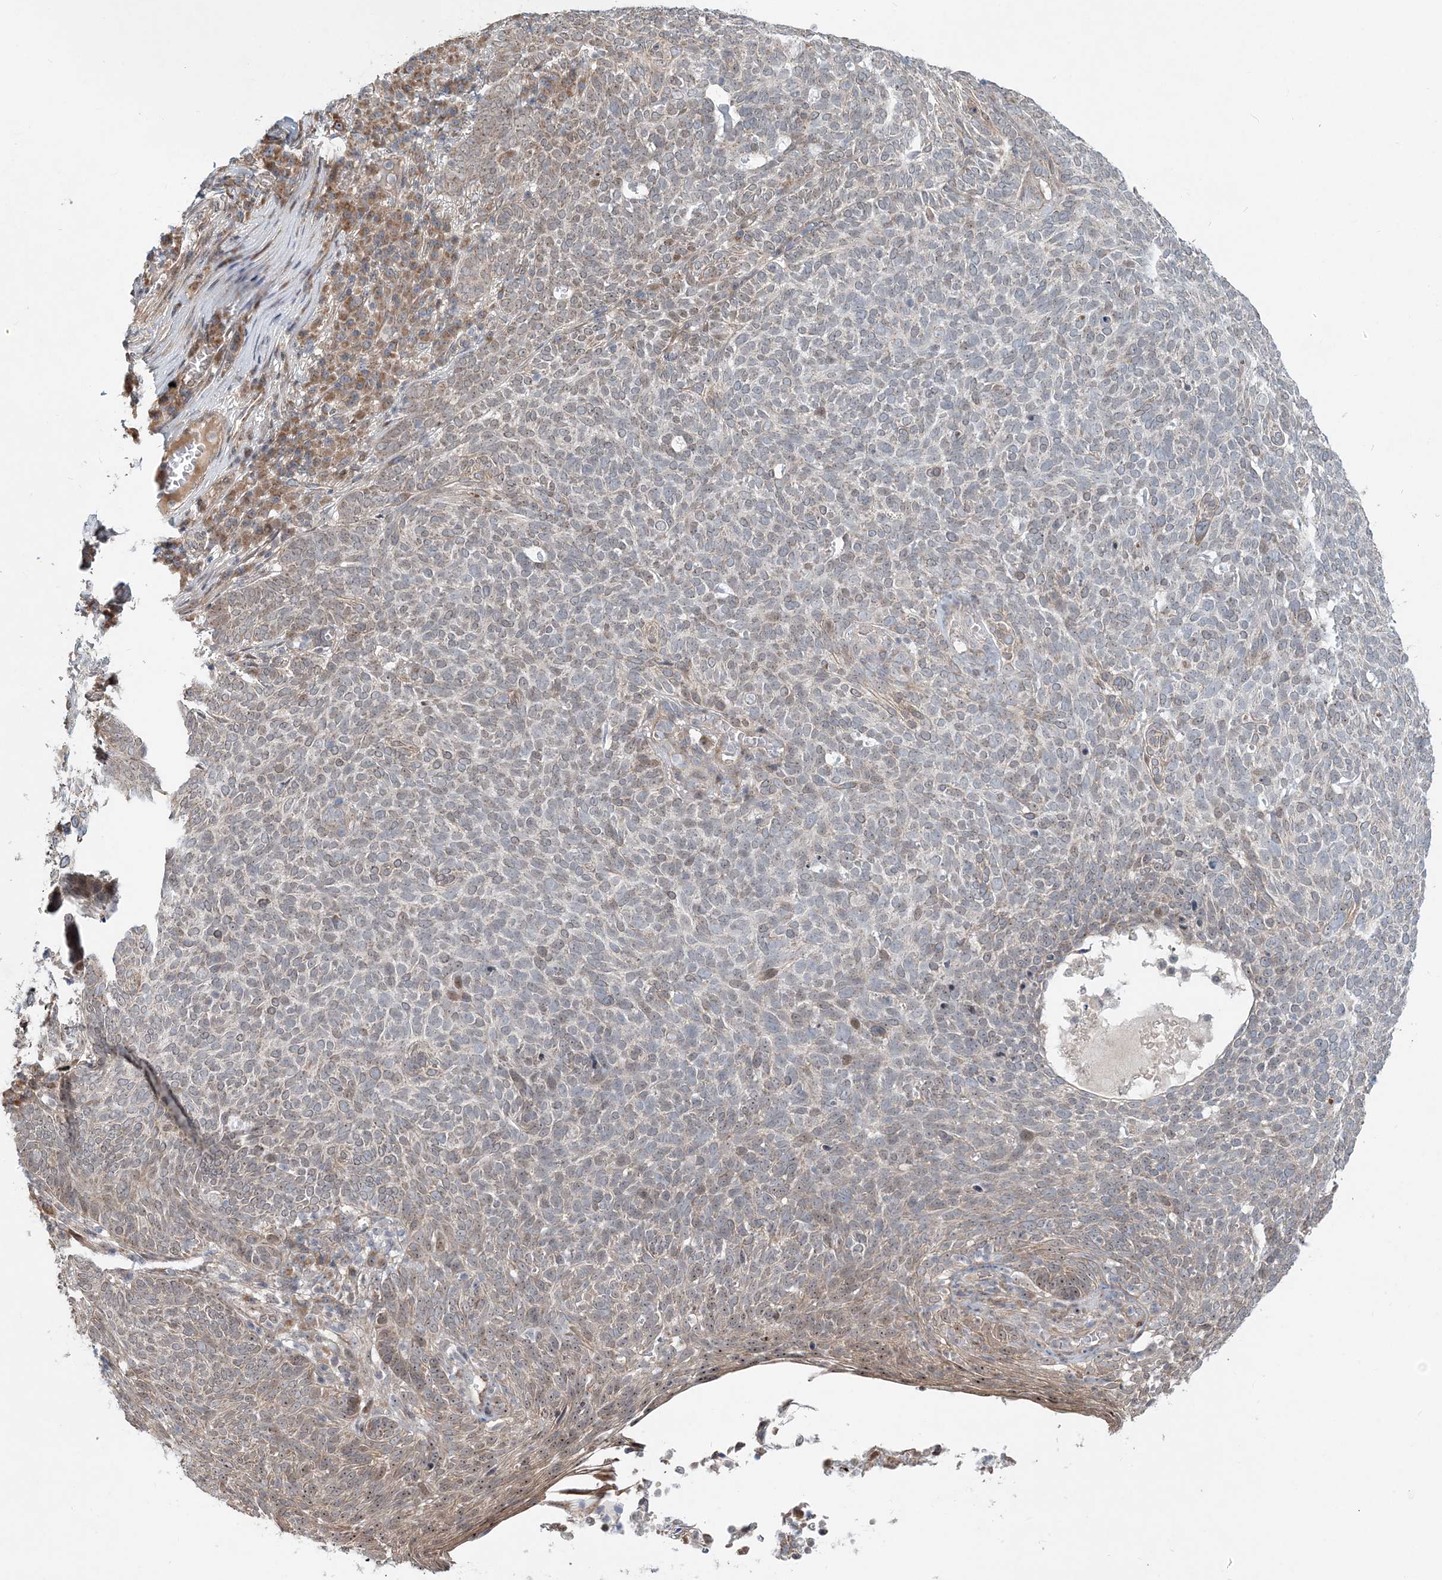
{"staining": {"intensity": "weak", "quantity": "<25%", "location": "cytoplasmic/membranous"}, "tissue": "skin cancer", "cell_type": "Tumor cells", "image_type": "cancer", "snomed": [{"axis": "morphology", "description": "Squamous cell carcinoma, NOS"}, {"axis": "topography", "description": "Skin"}], "caption": "DAB immunohistochemical staining of human skin squamous cell carcinoma shows no significant expression in tumor cells. The staining was performed using DAB (3,3'-diaminobenzidine) to visualize the protein expression in brown, while the nuclei were stained in blue with hematoxylin (Magnification: 20x).", "gene": "CXXC5", "patient": {"sex": "female", "age": 90}}